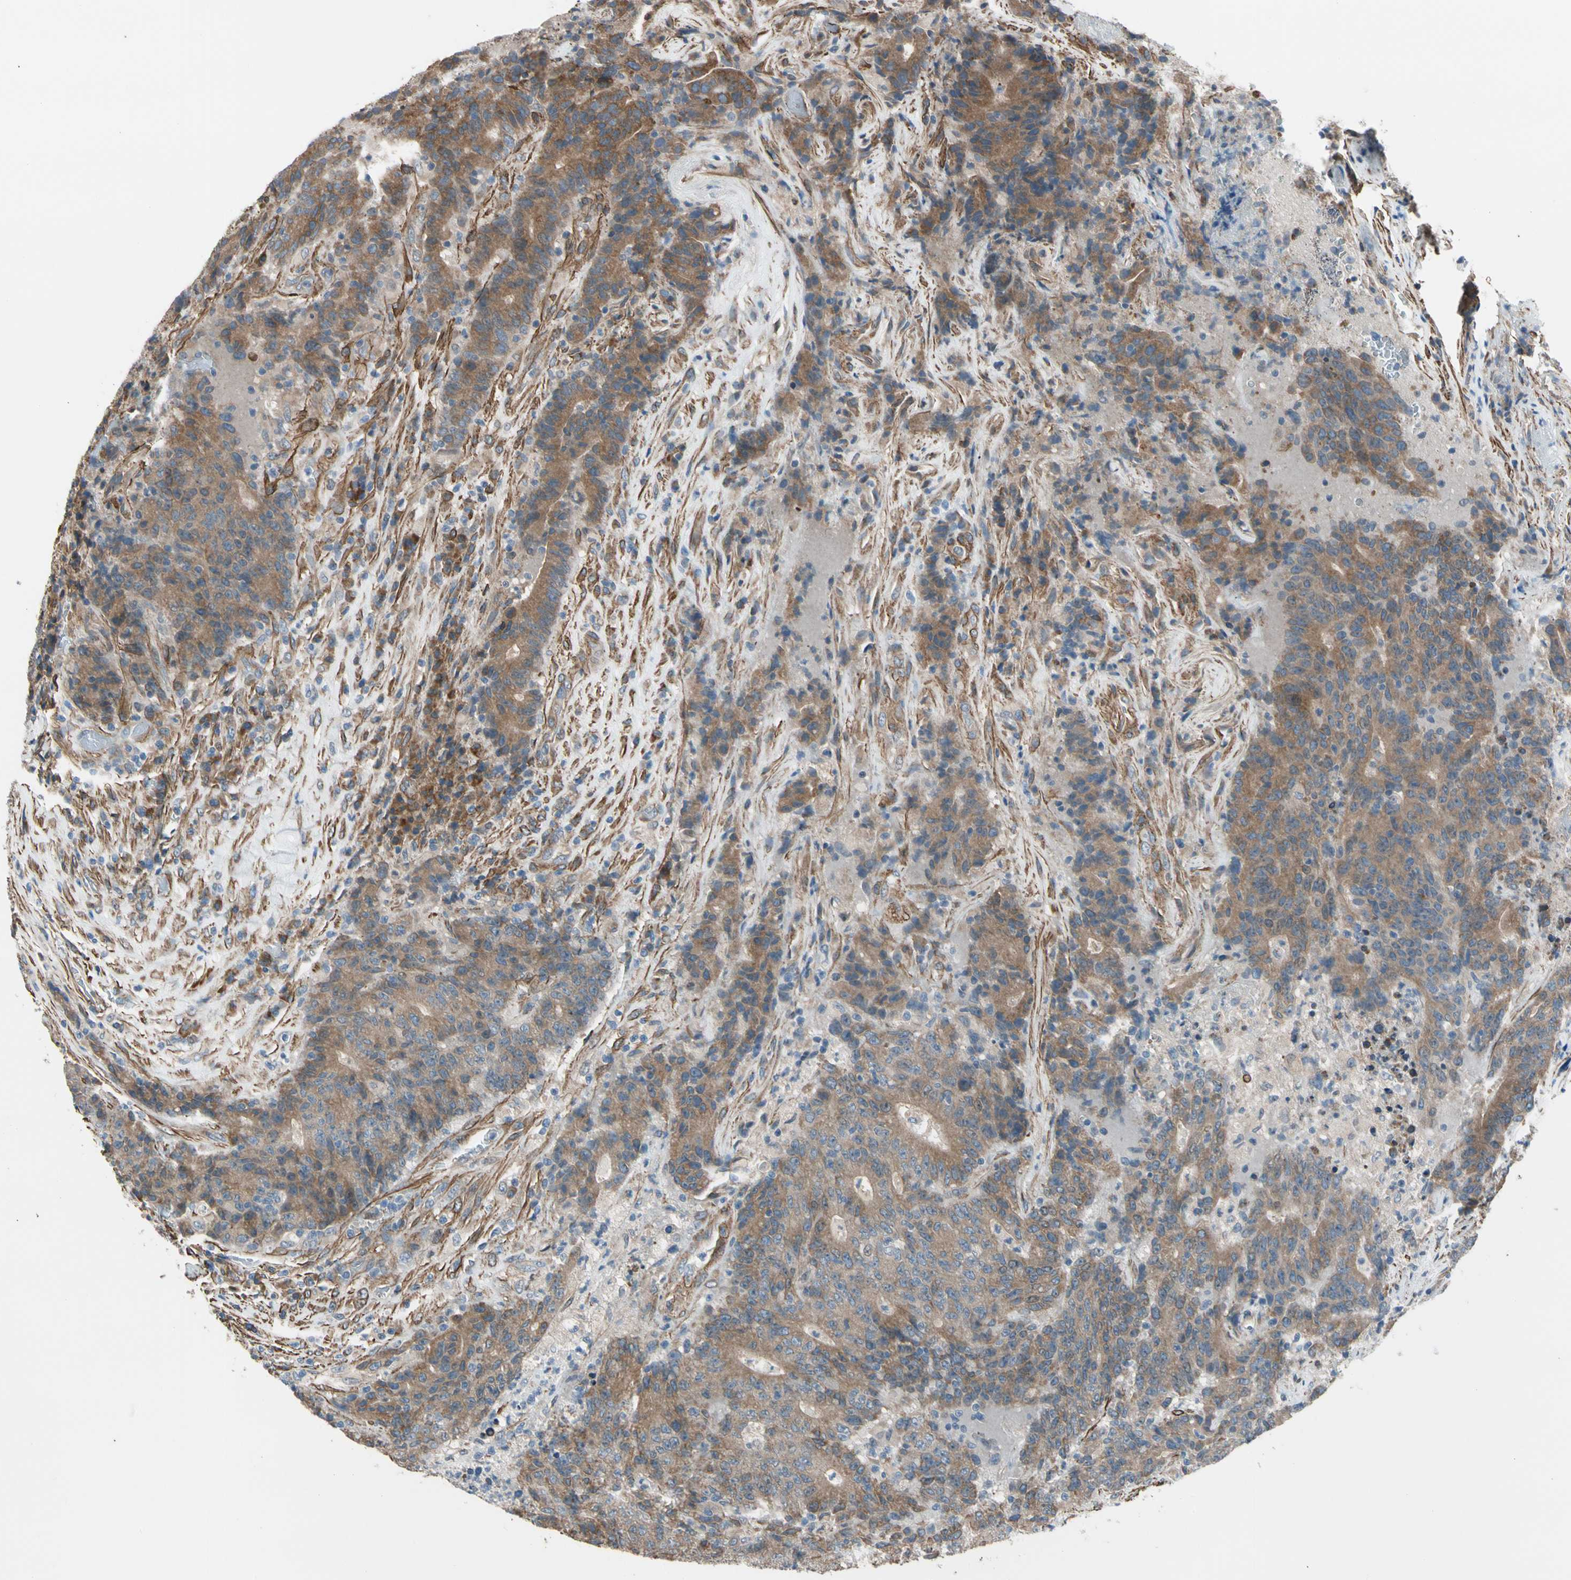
{"staining": {"intensity": "moderate", "quantity": ">75%", "location": "cytoplasmic/membranous"}, "tissue": "colorectal cancer", "cell_type": "Tumor cells", "image_type": "cancer", "snomed": [{"axis": "morphology", "description": "Normal tissue, NOS"}, {"axis": "morphology", "description": "Adenocarcinoma, NOS"}, {"axis": "topography", "description": "Colon"}], "caption": "A brown stain highlights moderate cytoplasmic/membranous positivity of a protein in human colorectal cancer tumor cells. (Brightfield microscopy of DAB IHC at high magnification).", "gene": "LIMK2", "patient": {"sex": "female", "age": 75}}